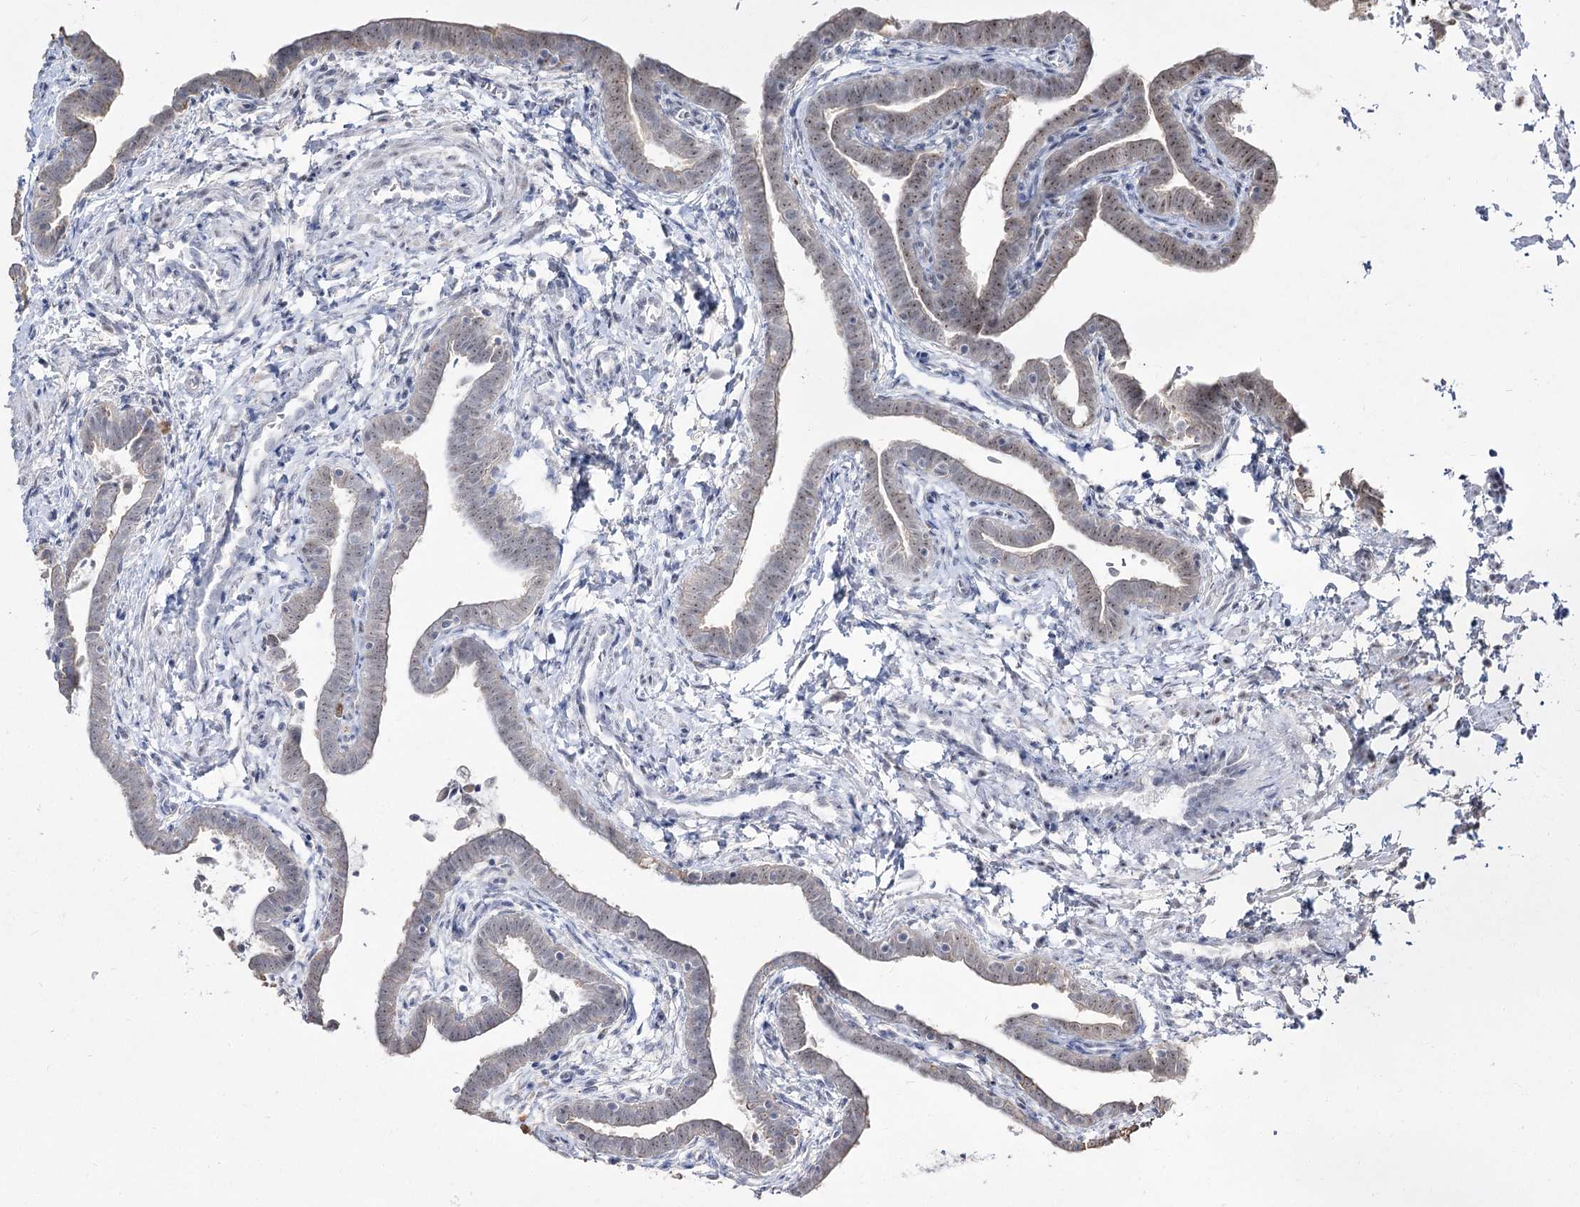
{"staining": {"intensity": "weak", "quantity": "25%-75%", "location": "nuclear"}, "tissue": "fallopian tube", "cell_type": "Glandular cells", "image_type": "normal", "snomed": [{"axis": "morphology", "description": "Normal tissue, NOS"}, {"axis": "topography", "description": "Fallopian tube"}], "caption": "A micrograph of human fallopian tube stained for a protein reveals weak nuclear brown staining in glandular cells.", "gene": "DDX50", "patient": {"sex": "female", "age": 36}}